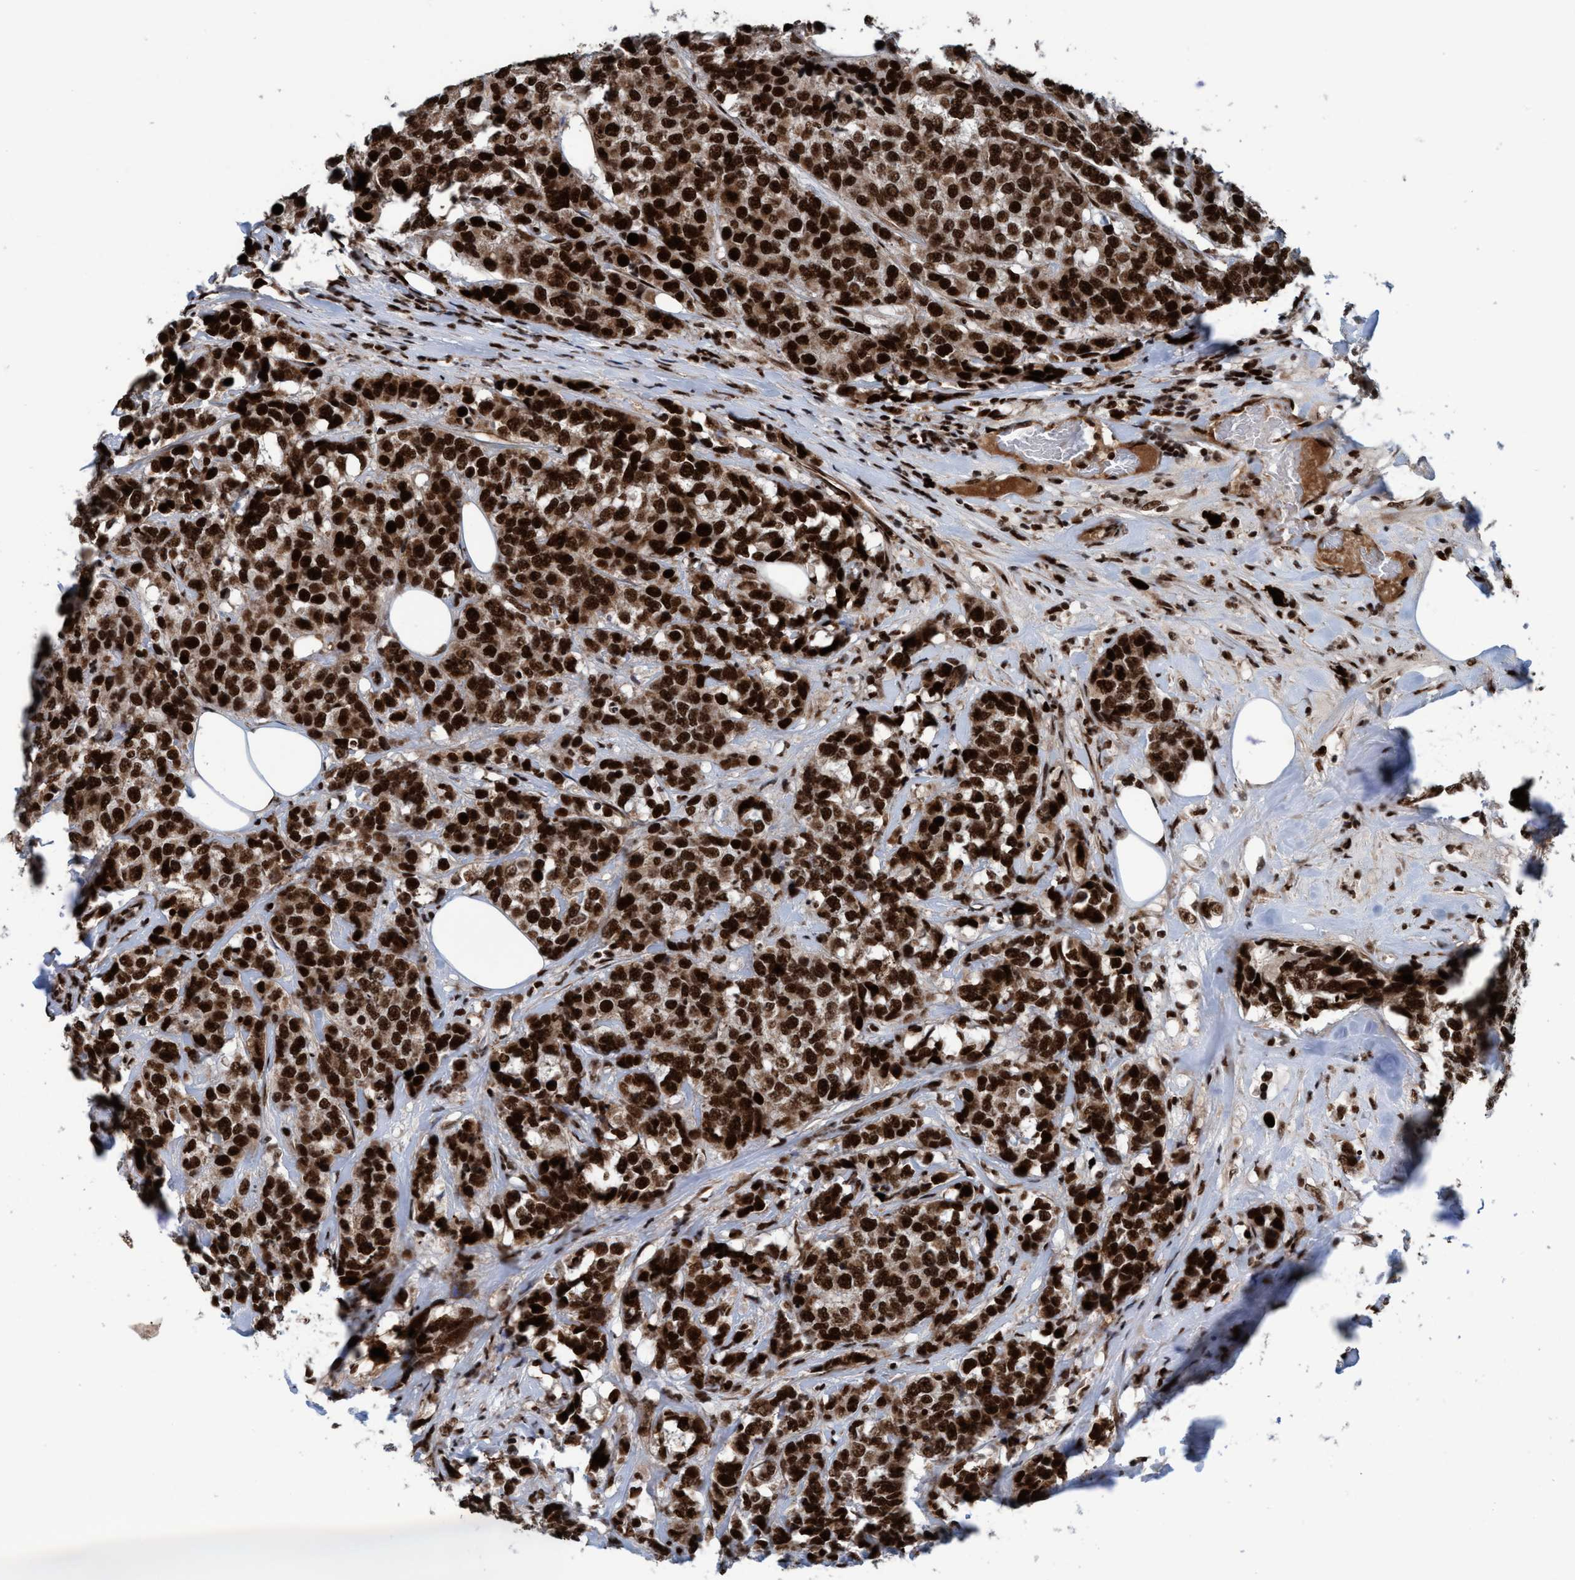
{"staining": {"intensity": "strong", "quantity": ">75%", "location": "cytoplasmic/membranous,nuclear"}, "tissue": "breast cancer", "cell_type": "Tumor cells", "image_type": "cancer", "snomed": [{"axis": "morphology", "description": "Lobular carcinoma"}, {"axis": "topography", "description": "Breast"}], "caption": "Protein expression analysis of breast lobular carcinoma exhibits strong cytoplasmic/membranous and nuclear staining in about >75% of tumor cells. (IHC, brightfield microscopy, high magnification).", "gene": "TOPBP1", "patient": {"sex": "female", "age": 59}}